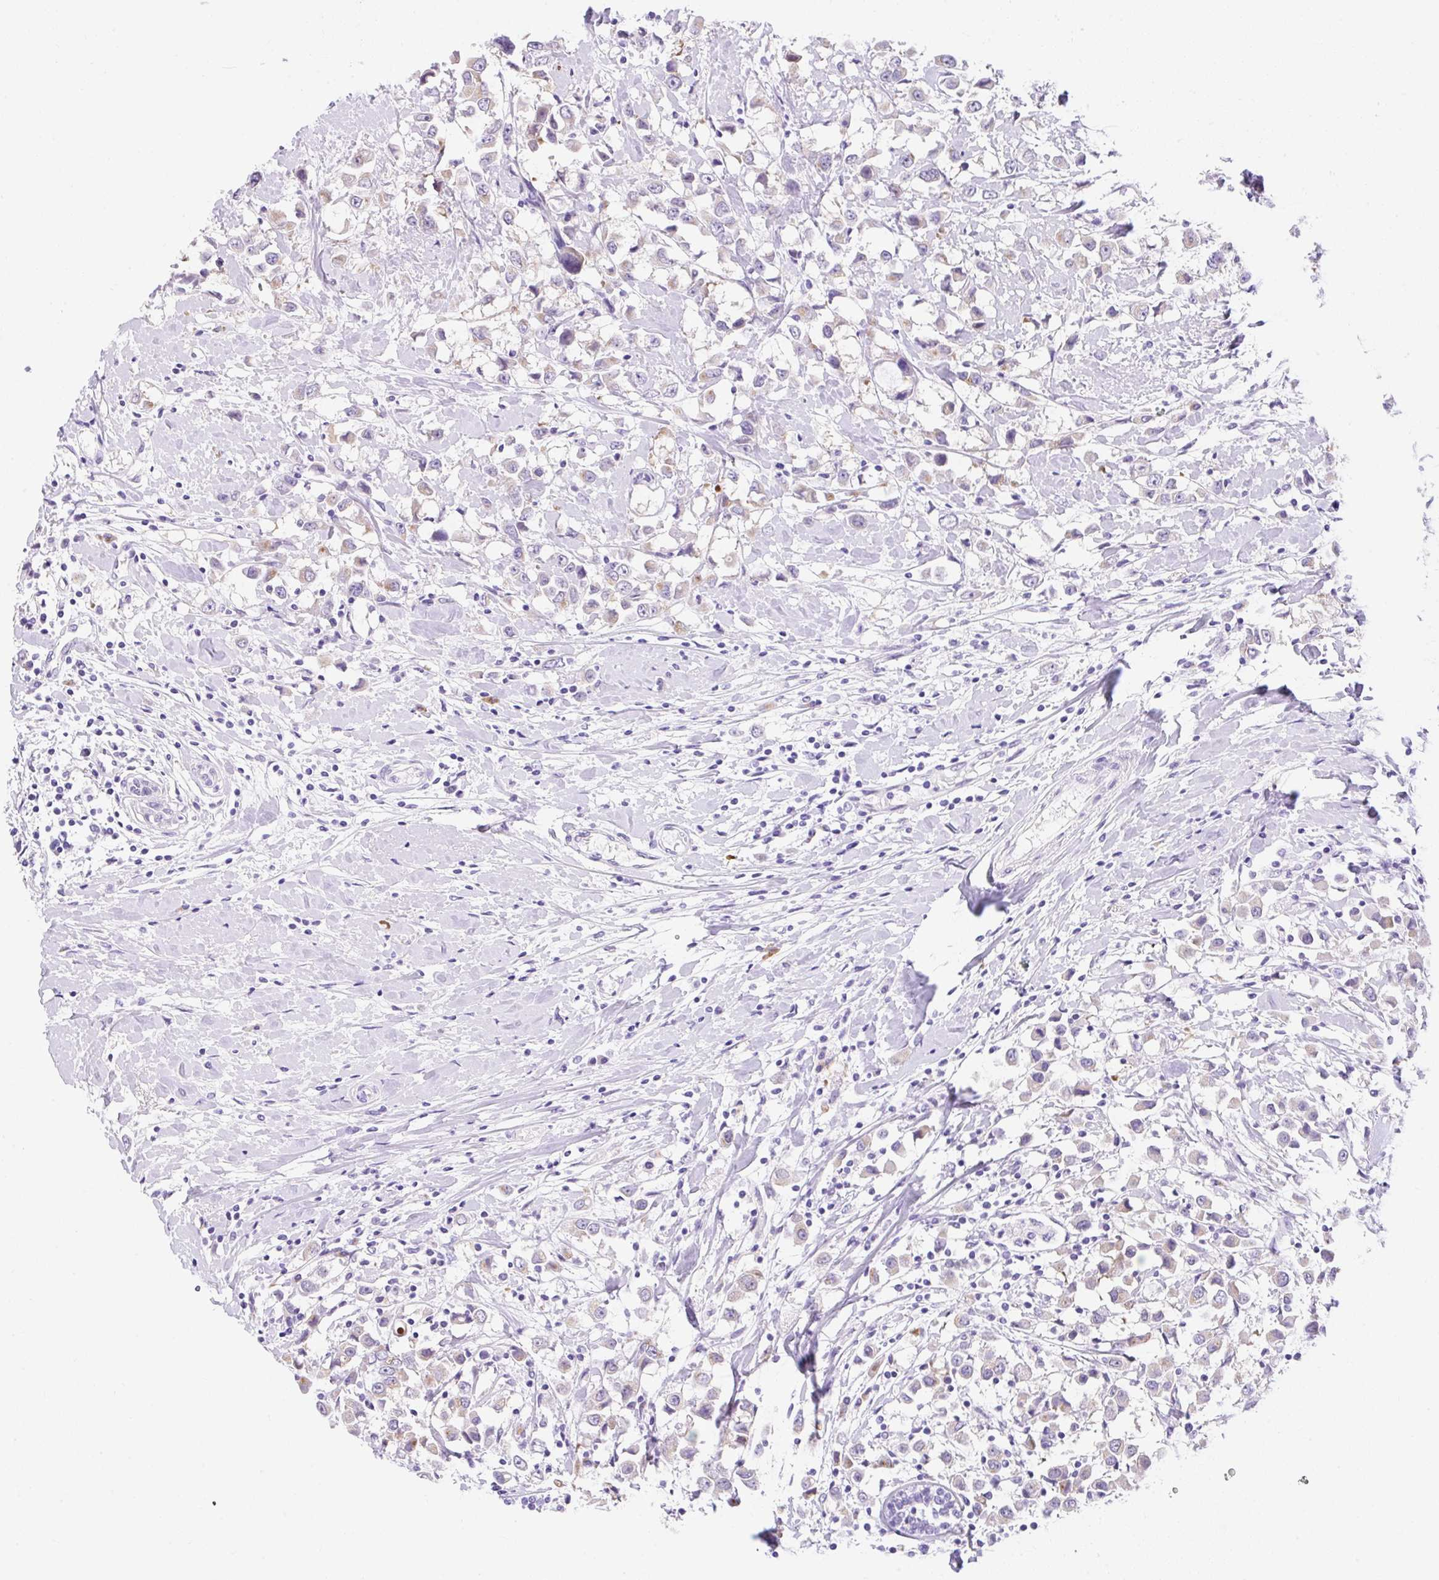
{"staining": {"intensity": "weak", "quantity": "25%-75%", "location": "cytoplasmic/membranous"}, "tissue": "breast cancer", "cell_type": "Tumor cells", "image_type": "cancer", "snomed": [{"axis": "morphology", "description": "Duct carcinoma"}, {"axis": "topography", "description": "Breast"}], "caption": "IHC image of neoplastic tissue: human breast cancer stained using immunohistochemistry (IHC) demonstrates low levels of weak protein expression localized specifically in the cytoplasmic/membranous of tumor cells, appearing as a cytoplasmic/membranous brown color.", "gene": "GOLGA8A", "patient": {"sex": "female", "age": 61}}